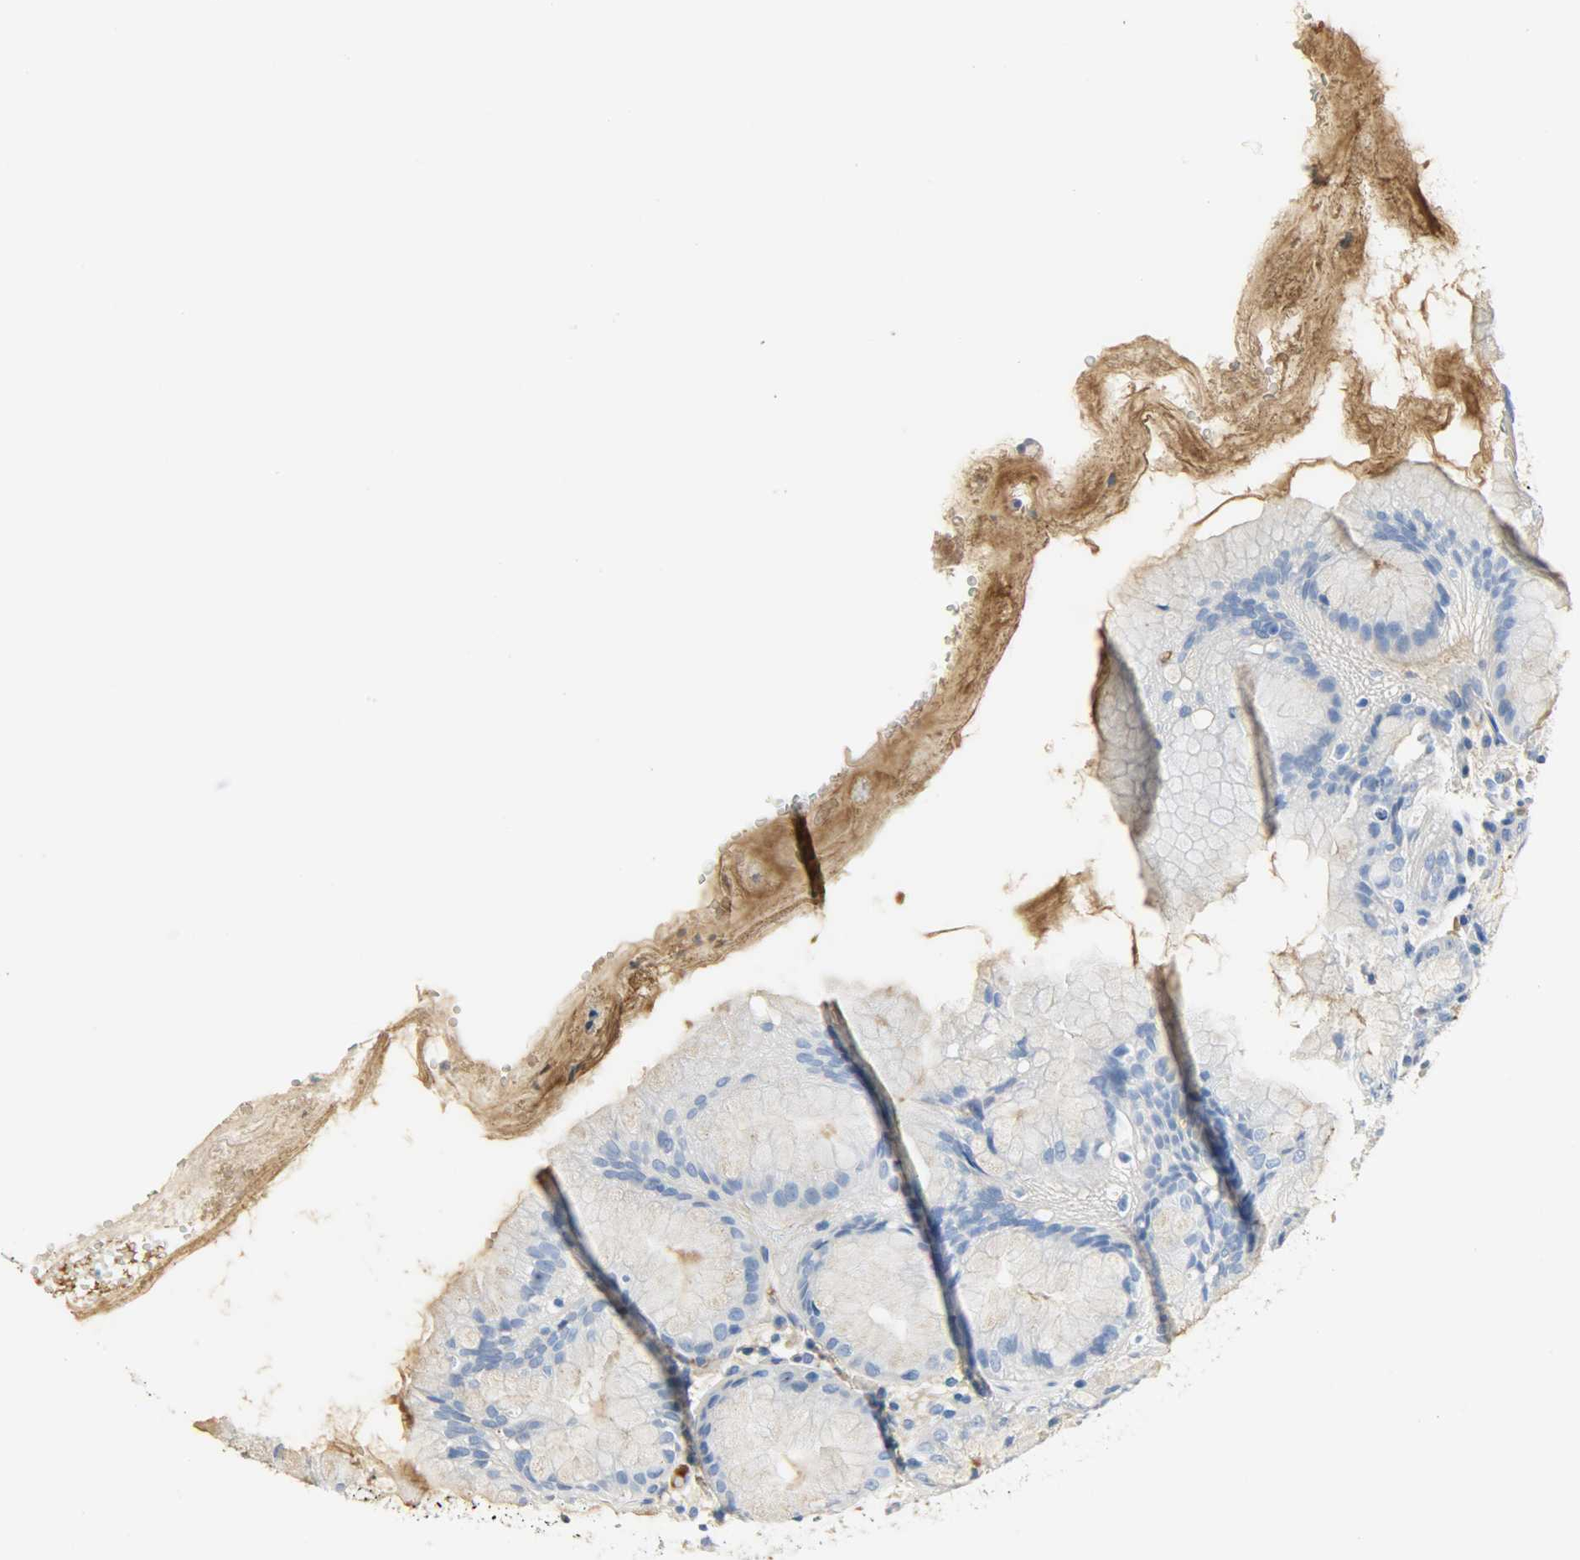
{"staining": {"intensity": "weak", "quantity": "<25%", "location": "cytoplasmic/membranous"}, "tissue": "stomach", "cell_type": "Glandular cells", "image_type": "normal", "snomed": [{"axis": "morphology", "description": "Normal tissue, NOS"}, {"axis": "topography", "description": "Stomach"}, {"axis": "topography", "description": "Stomach, lower"}], "caption": "This is an immunohistochemistry image of normal human stomach. There is no positivity in glandular cells.", "gene": "CRP", "patient": {"sex": "female", "age": 75}}